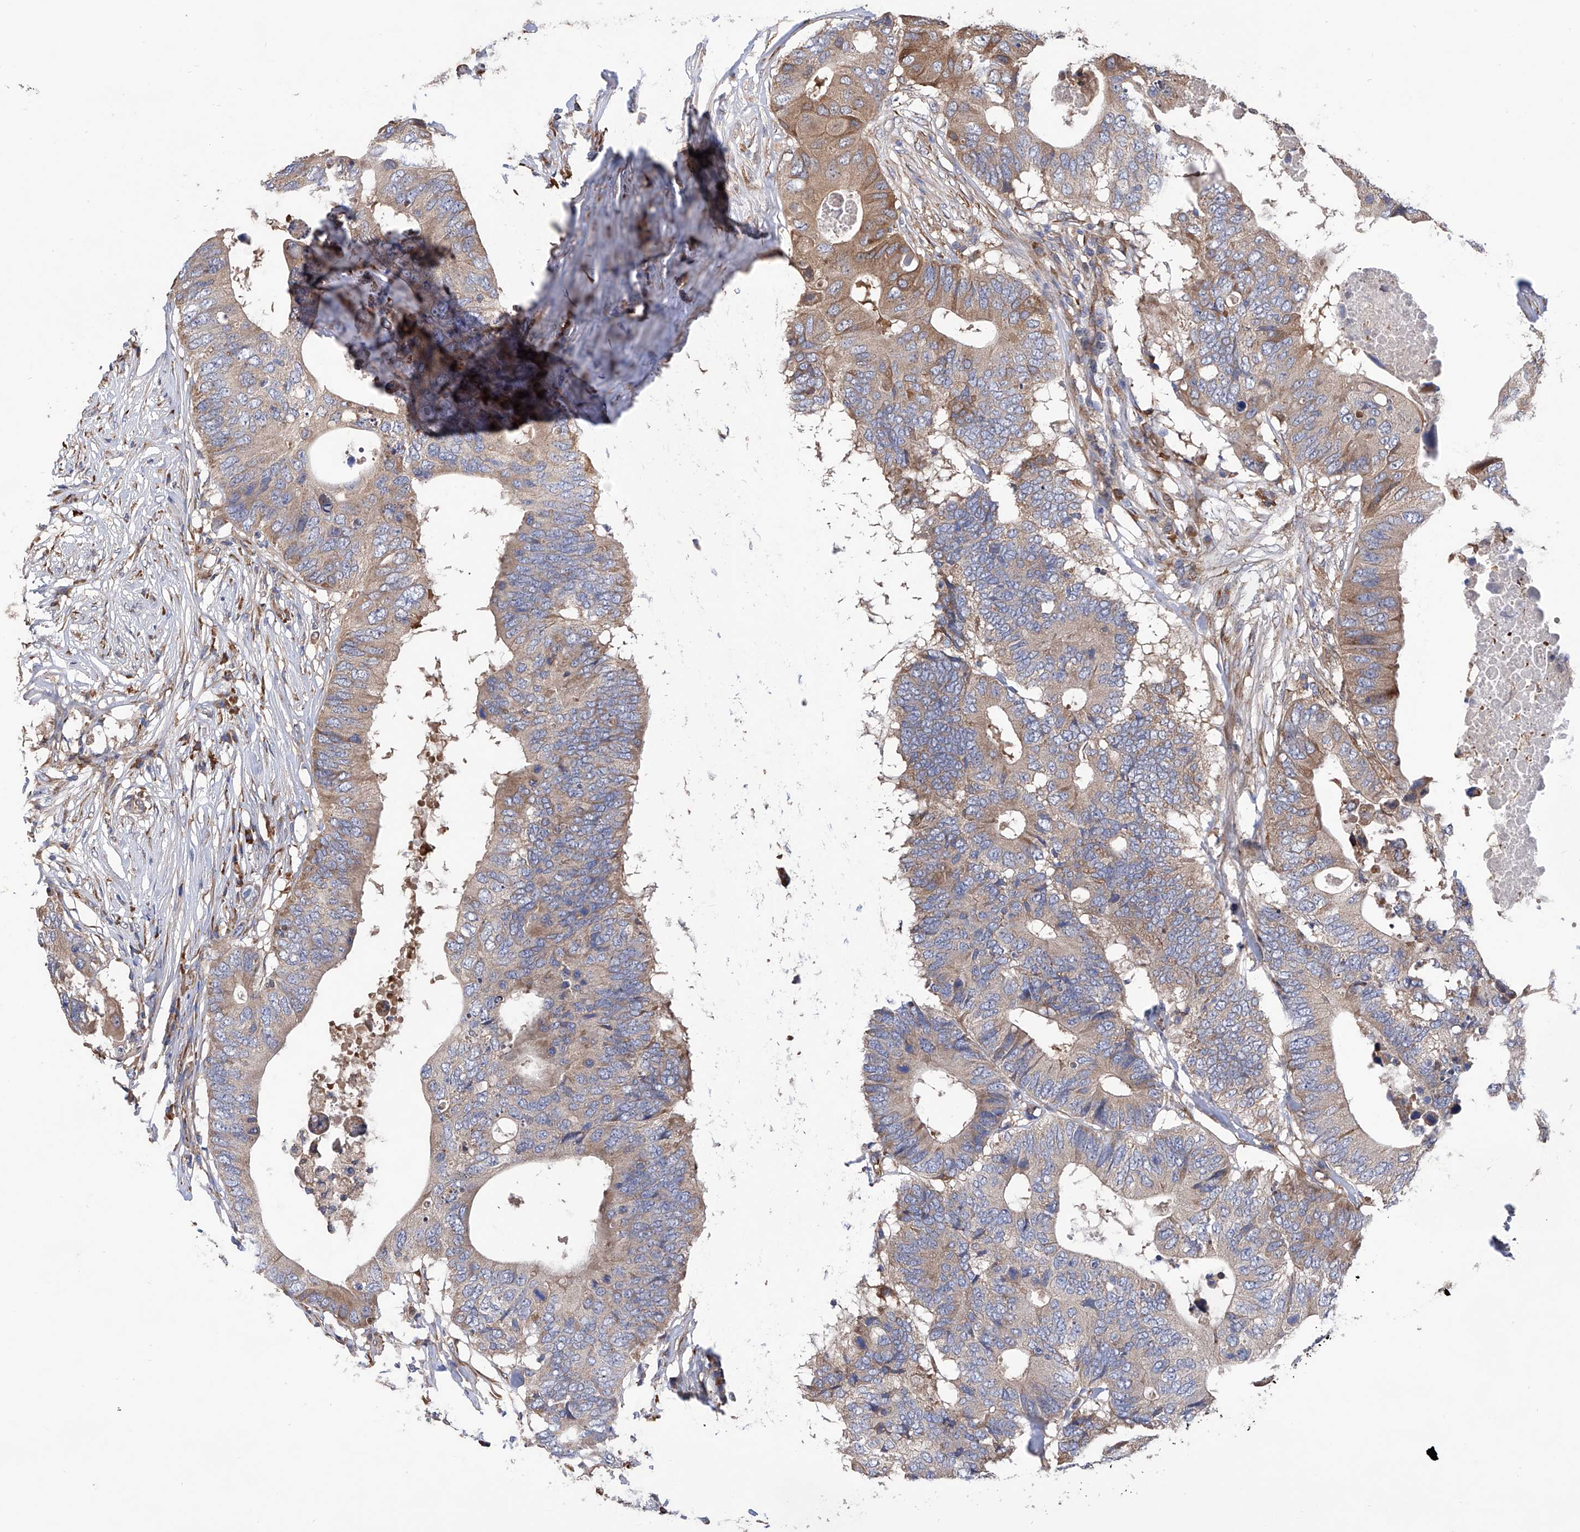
{"staining": {"intensity": "weak", "quantity": ">75%", "location": "cytoplasmic/membranous"}, "tissue": "colorectal cancer", "cell_type": "Tumor cells", "image_type": "cancer", "snomed": [{"axis": "morphology", "description": "Adenocarcinoma, NOS"}, {"axis": "topography", "description": "Colon"}], "caption": "Brown immunohistochemical staining in human colorectal adenocarcinoma reveals weak cytoplasmic/membranous positivity in about >75% of tumor cells. (DAB = brown stain, brightfield microscopy at high magnification).", "gene": "INPP5B", "patient": {"sex": "male", "age": 71}}